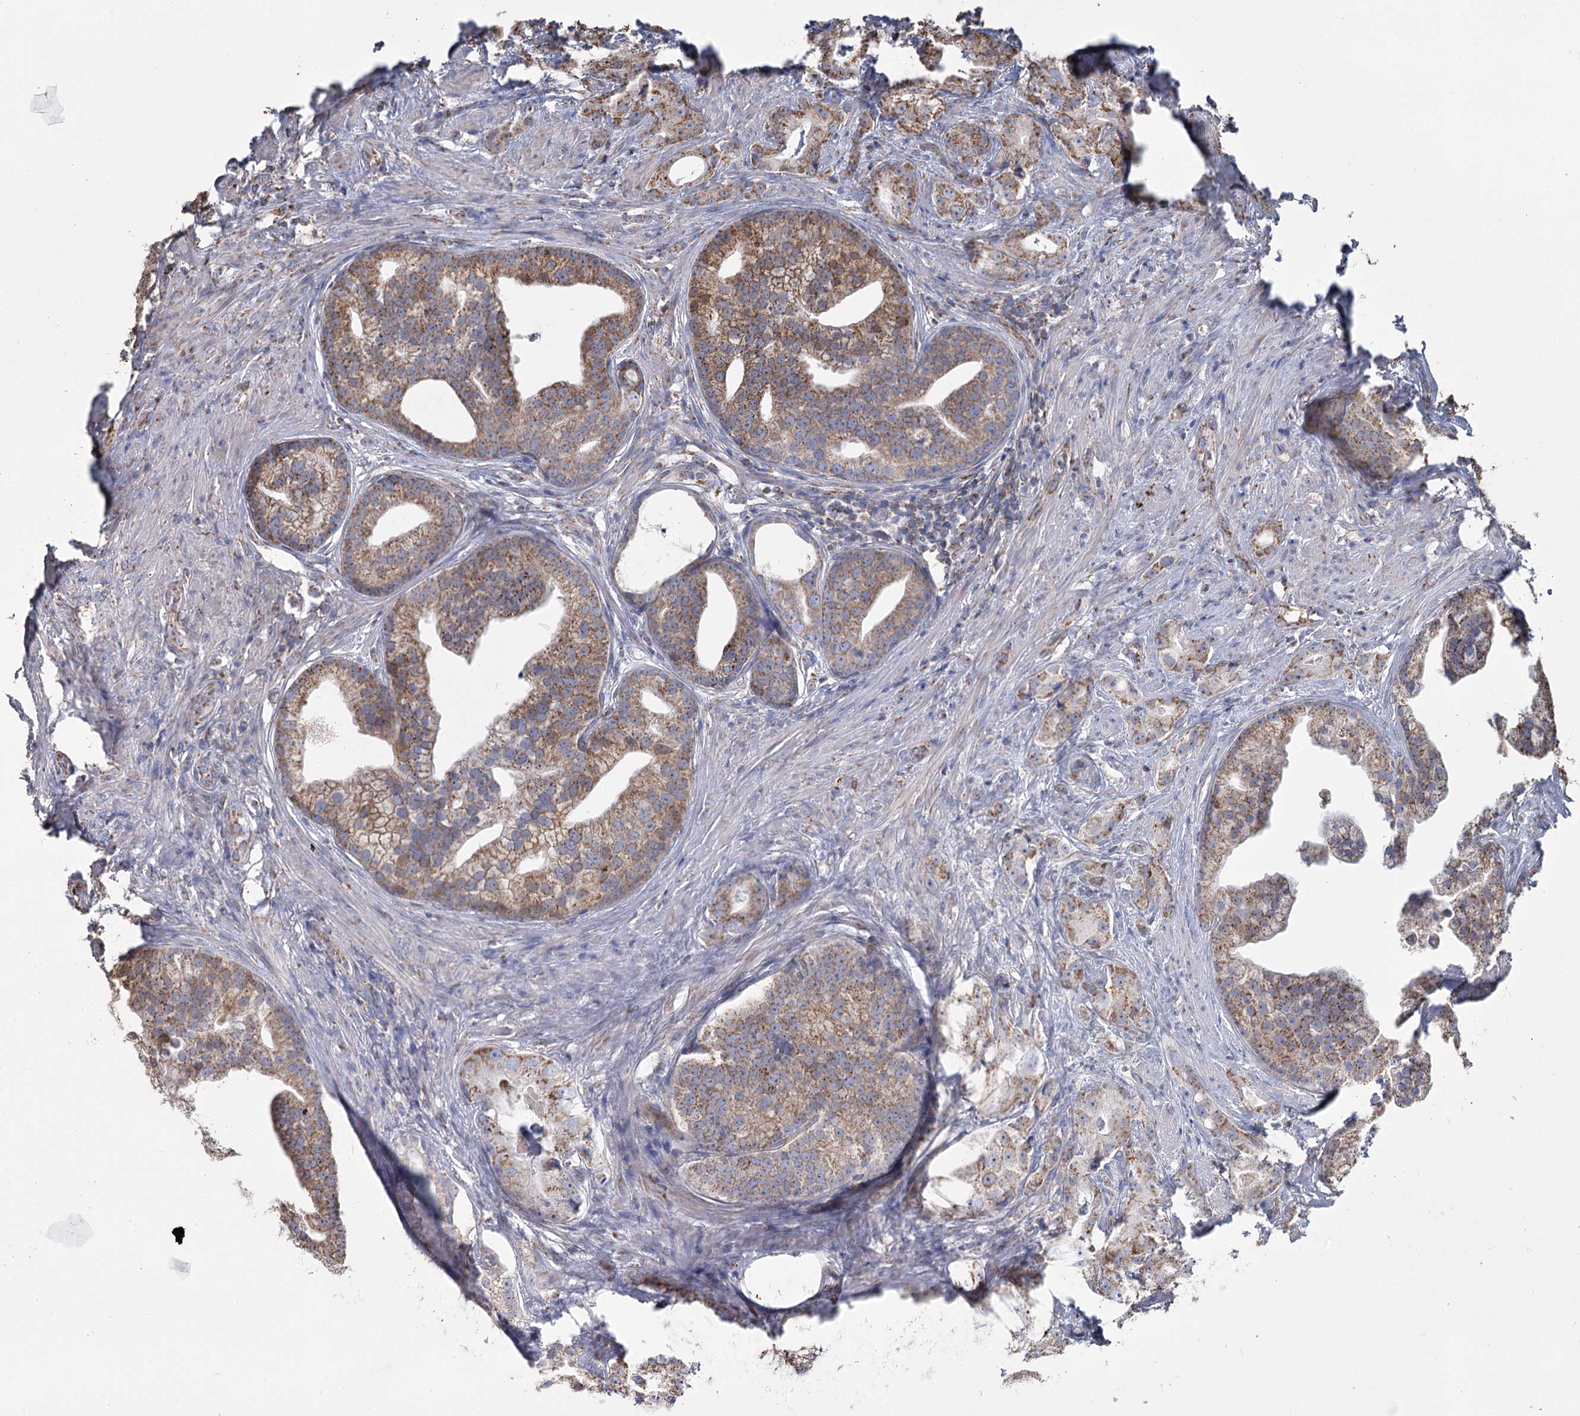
{"staining": {"intensity": "moderate", "quantity": ">75%", "location": "cytoplasmic/membranous"}, "tissue": "prostate cancer", "cell_type": "Tumor cells", "image_type": "cancer", "snomed": [{"axis": "morphology", "description": "Adenocarcinoma, Low grade"}, {"axis": "topography", "description": "Prostate"}], "caption": "Immunohistochemistry micrograph of human prostate cancer (low-grade adenocarcinoma) stained for a protein (brown), which shows medium levels of moderate cytoplasmic/membranous staining in approximately >75% of tumor cells.", "gene": "MRPL44", "patient": {"sex": "male", "age": 71}}